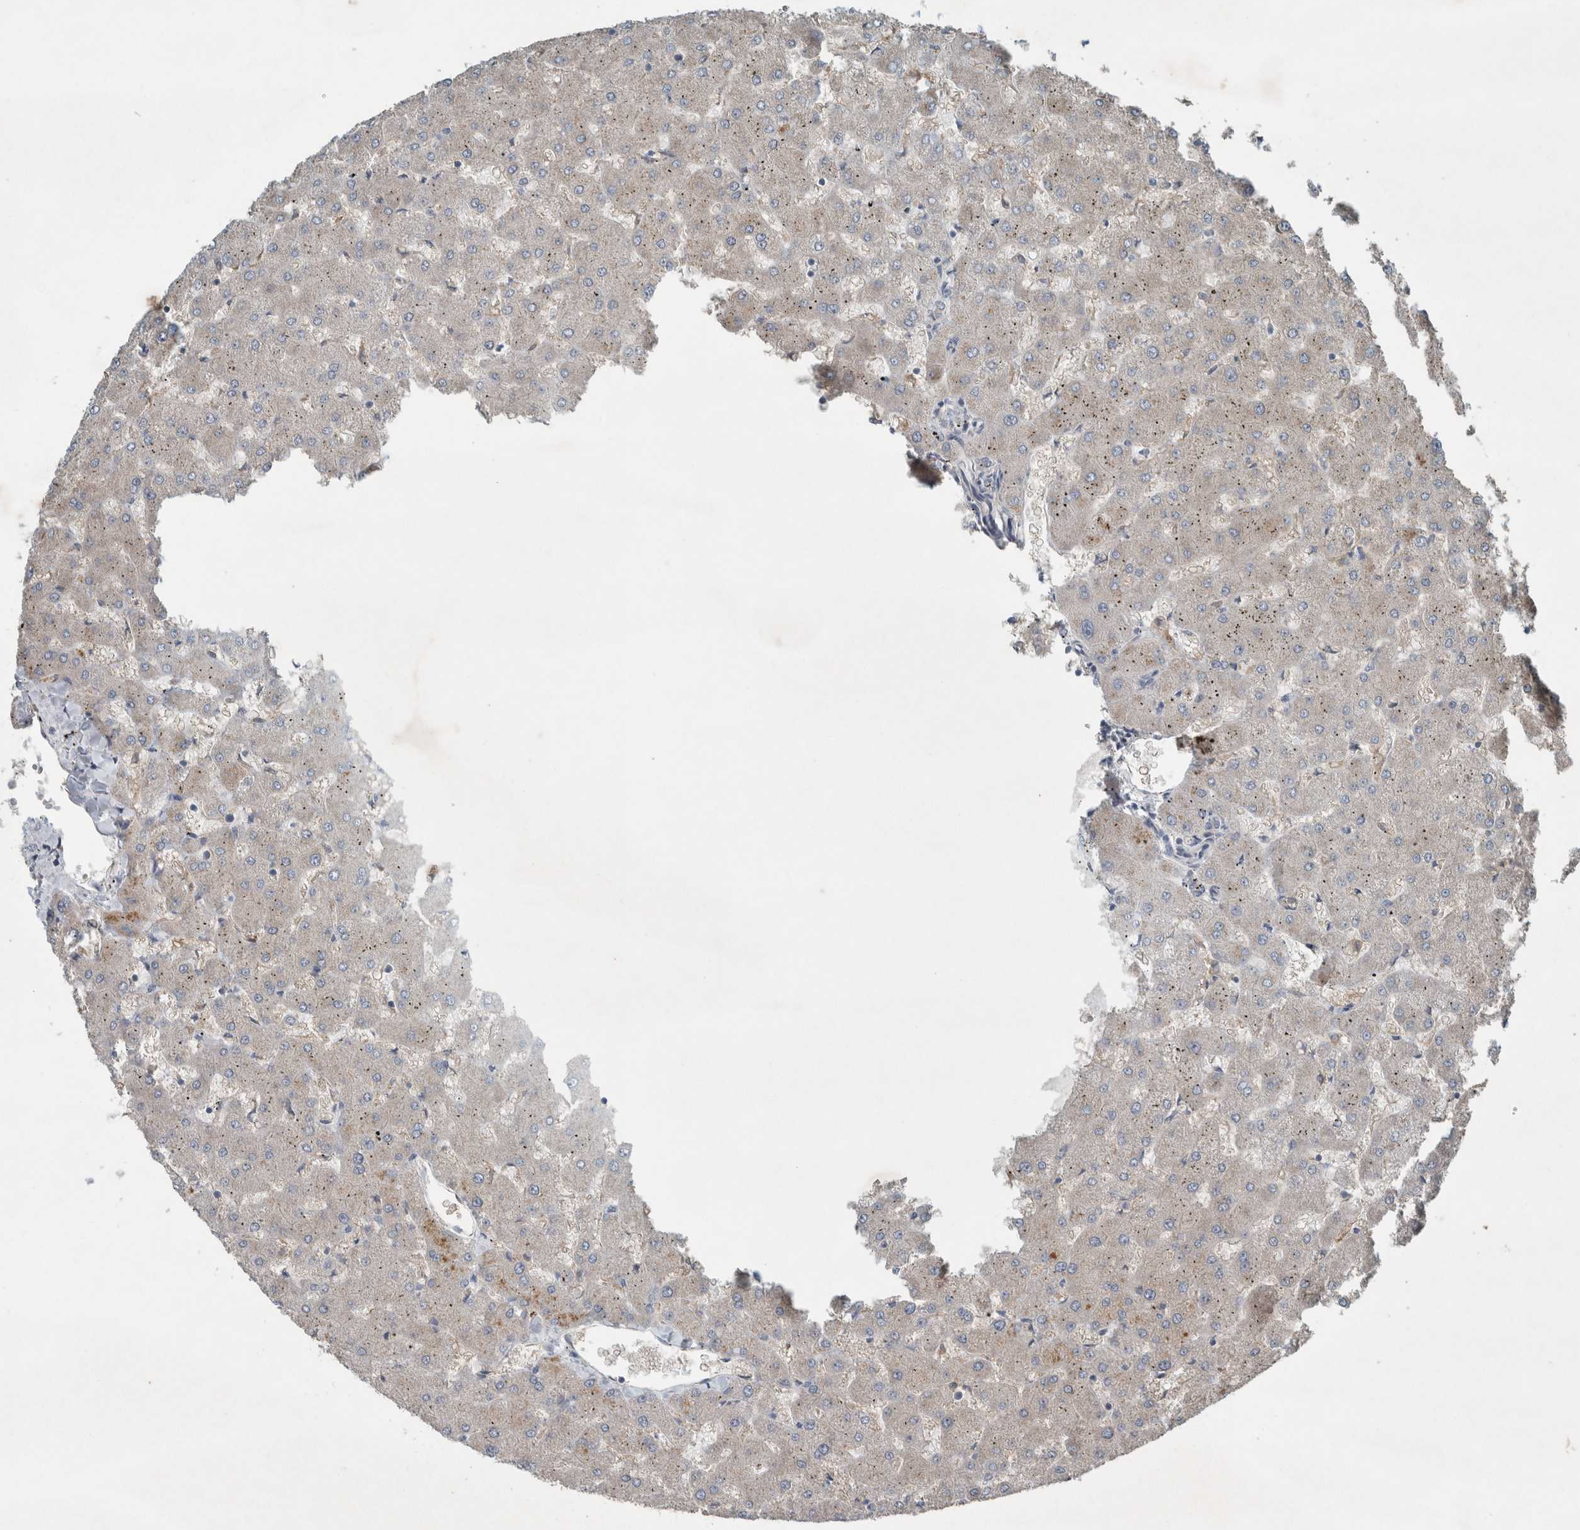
{"staining": {"intensity": "negative", "quantity": "none", "location": "none"}, "tissue": "liver", "cell_type": "Cholangiocytes", "image_type": "normal", "snomed": [{"axis": "morphology", "description": "Normal tissue, NOS"}, {"axis": "topography", "description": "Liver"}], "caption": "High magnification brightfield microscopy of benign liver stained with DAB (3,3'-diaminobenzidine) (brown) and counterstained with hematoxylin (blue): cholangiocytes show no significant expression.", "gene": "ENSG00000285245", "patient": {"sex": "female", "age": 63}}